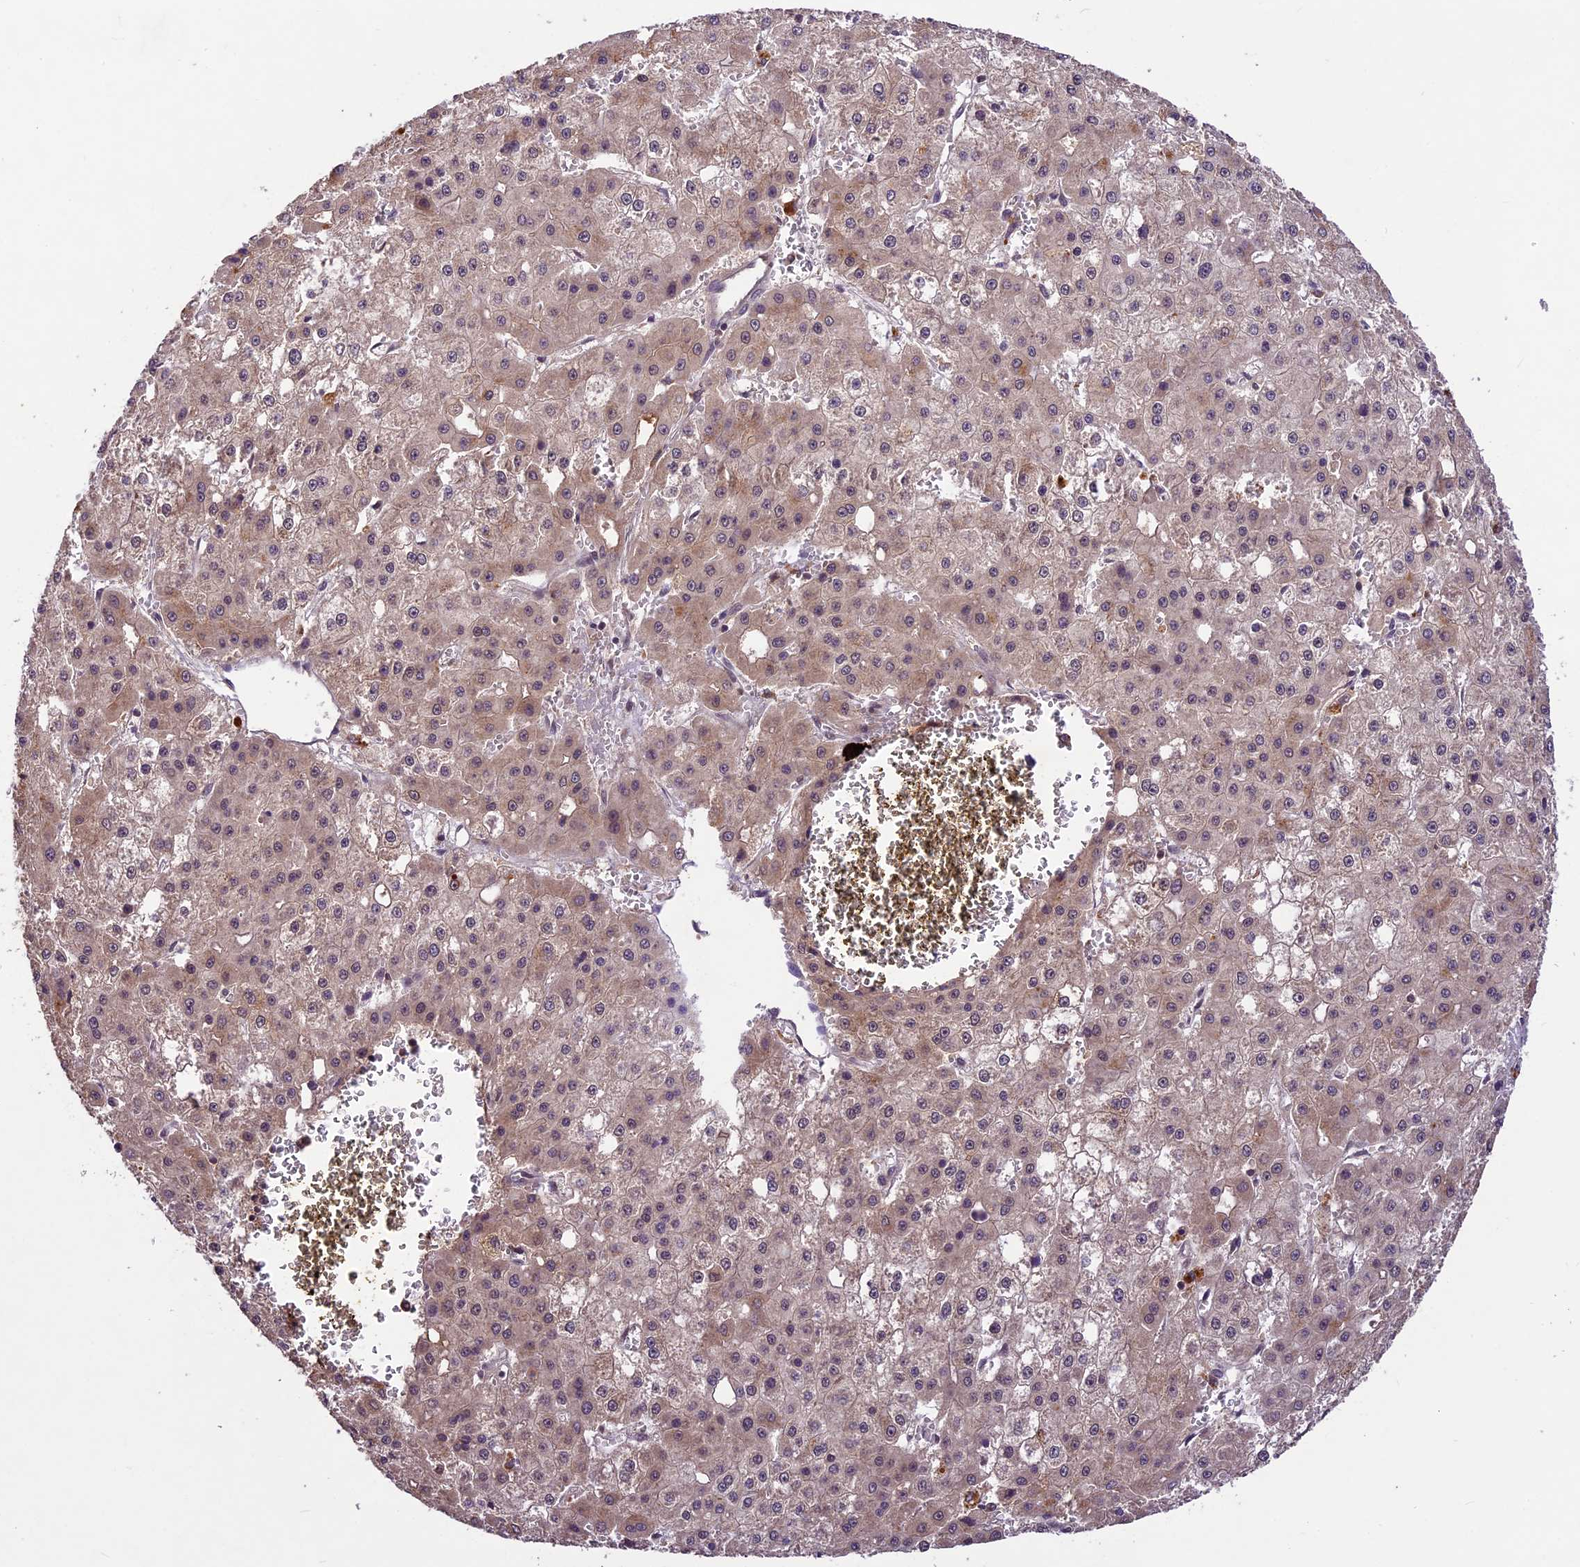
{"staining": {"intensity": "weak", "quantity": "25%-75%", "location": "cytoplasmic/membranous"}, "tissue": "liver cancer", "cell_type": "Tumor cells", "image_type": "cancer", "snomed": [{"axis": "morphology", "description": "Carcinoma, Hepatocellular, NOS"}, {"axis": "topography", "description": "Liver"}], "caption": "Liver cancer stained for a protein shows weak cytoplasmic/membranous positivity in tumor cells.", "gene": "ATP10A", "patient": {"sex": "male", "age": 47}}